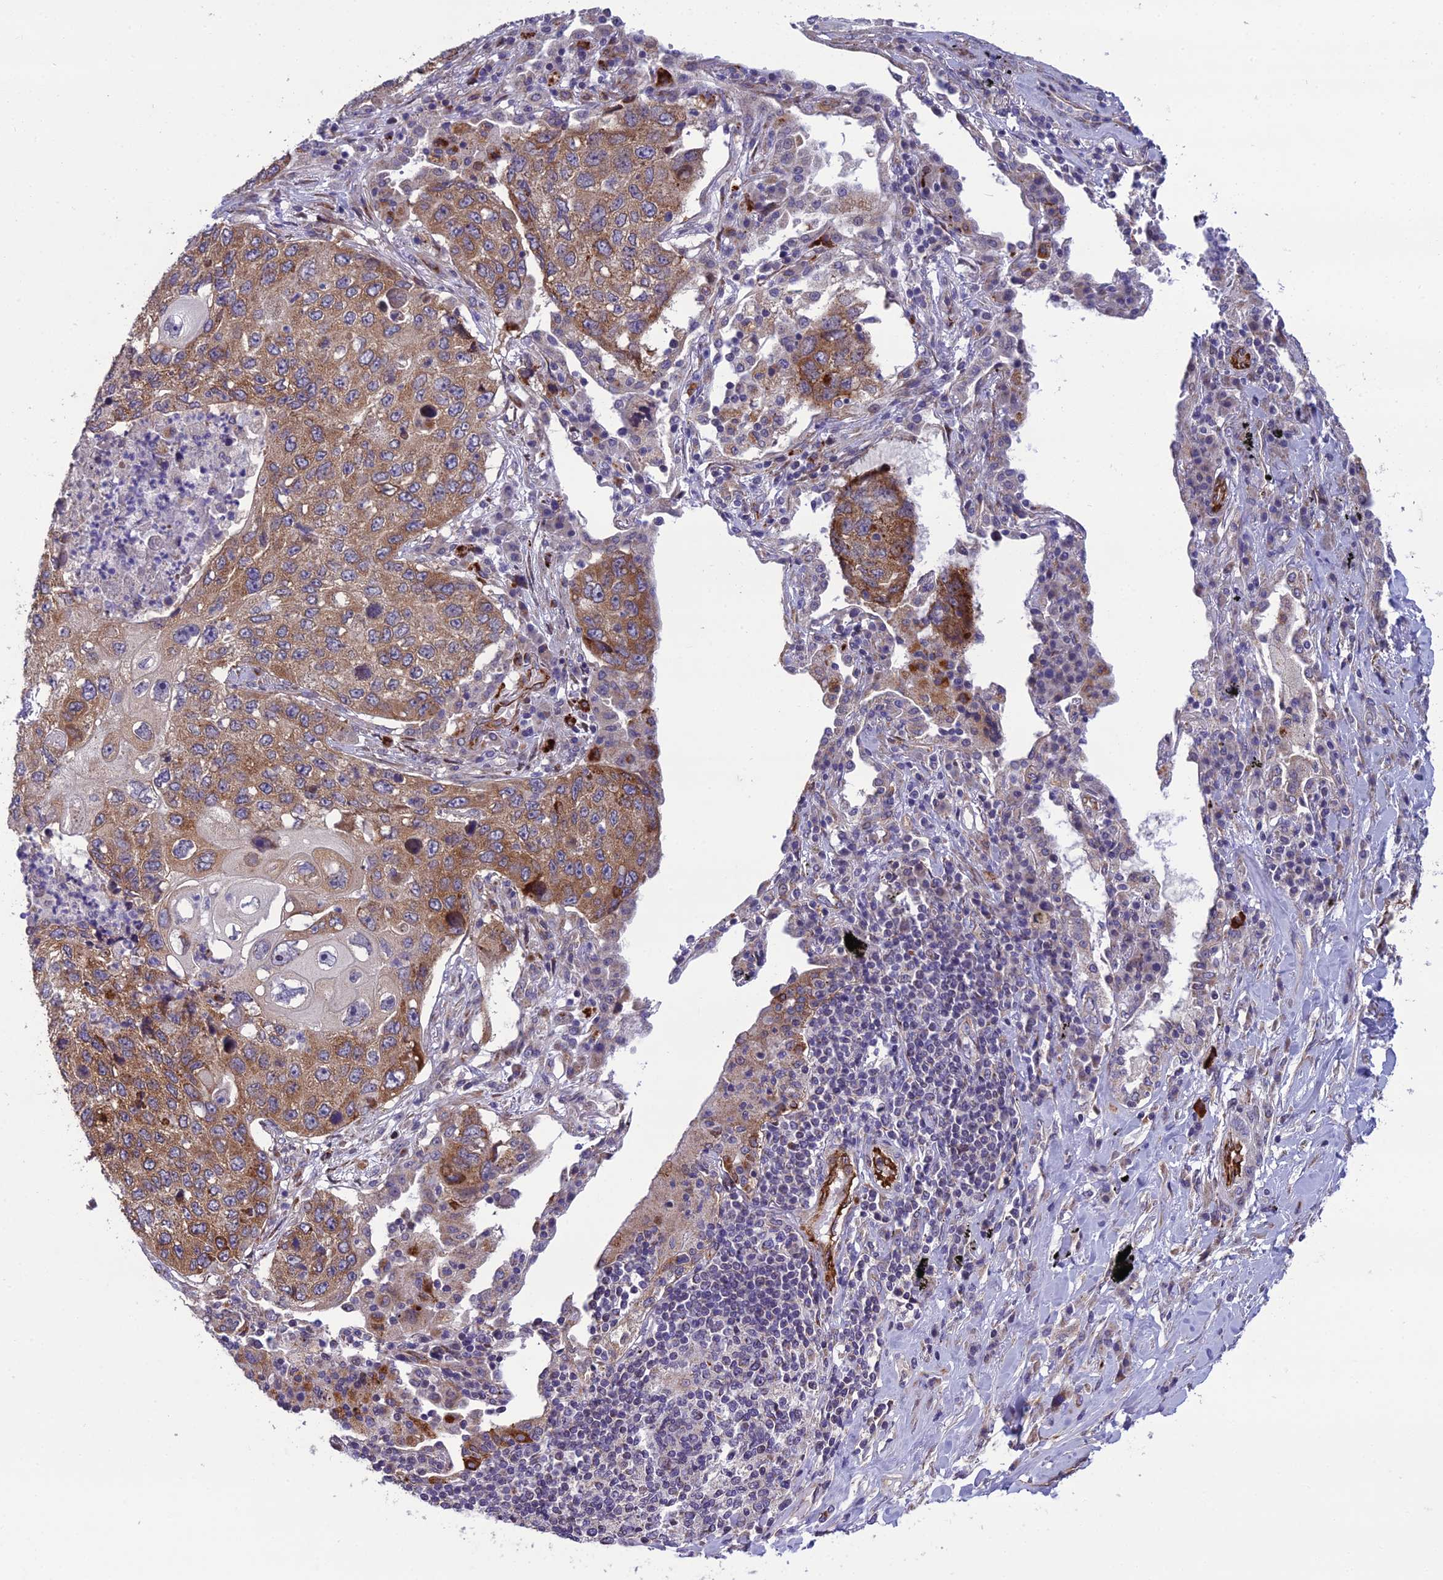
{"staining": {"intensity": "moderate", "quantity": ">75%", "location": "cytoplasmic/membranous"}, "tissue": "lung cancer", "cell_type": "Tumor cells", "image_type": "cancer", "snomed": [{"axis": "morphology", "description": "Squamous cell carcinoma, NOS"}, {"axis": "topography", "description": "Lung"}], "caption": "DAB (3,3'-diaminobenzidine) immunohistochemical staining of human squamous cell carcinoma (lung) shows moderate cytoplasmic/membranous protein expression in approximately >75% of tumor cells.", "gene": "NODAL", "patient": {"sex": "female", "age": 63}}